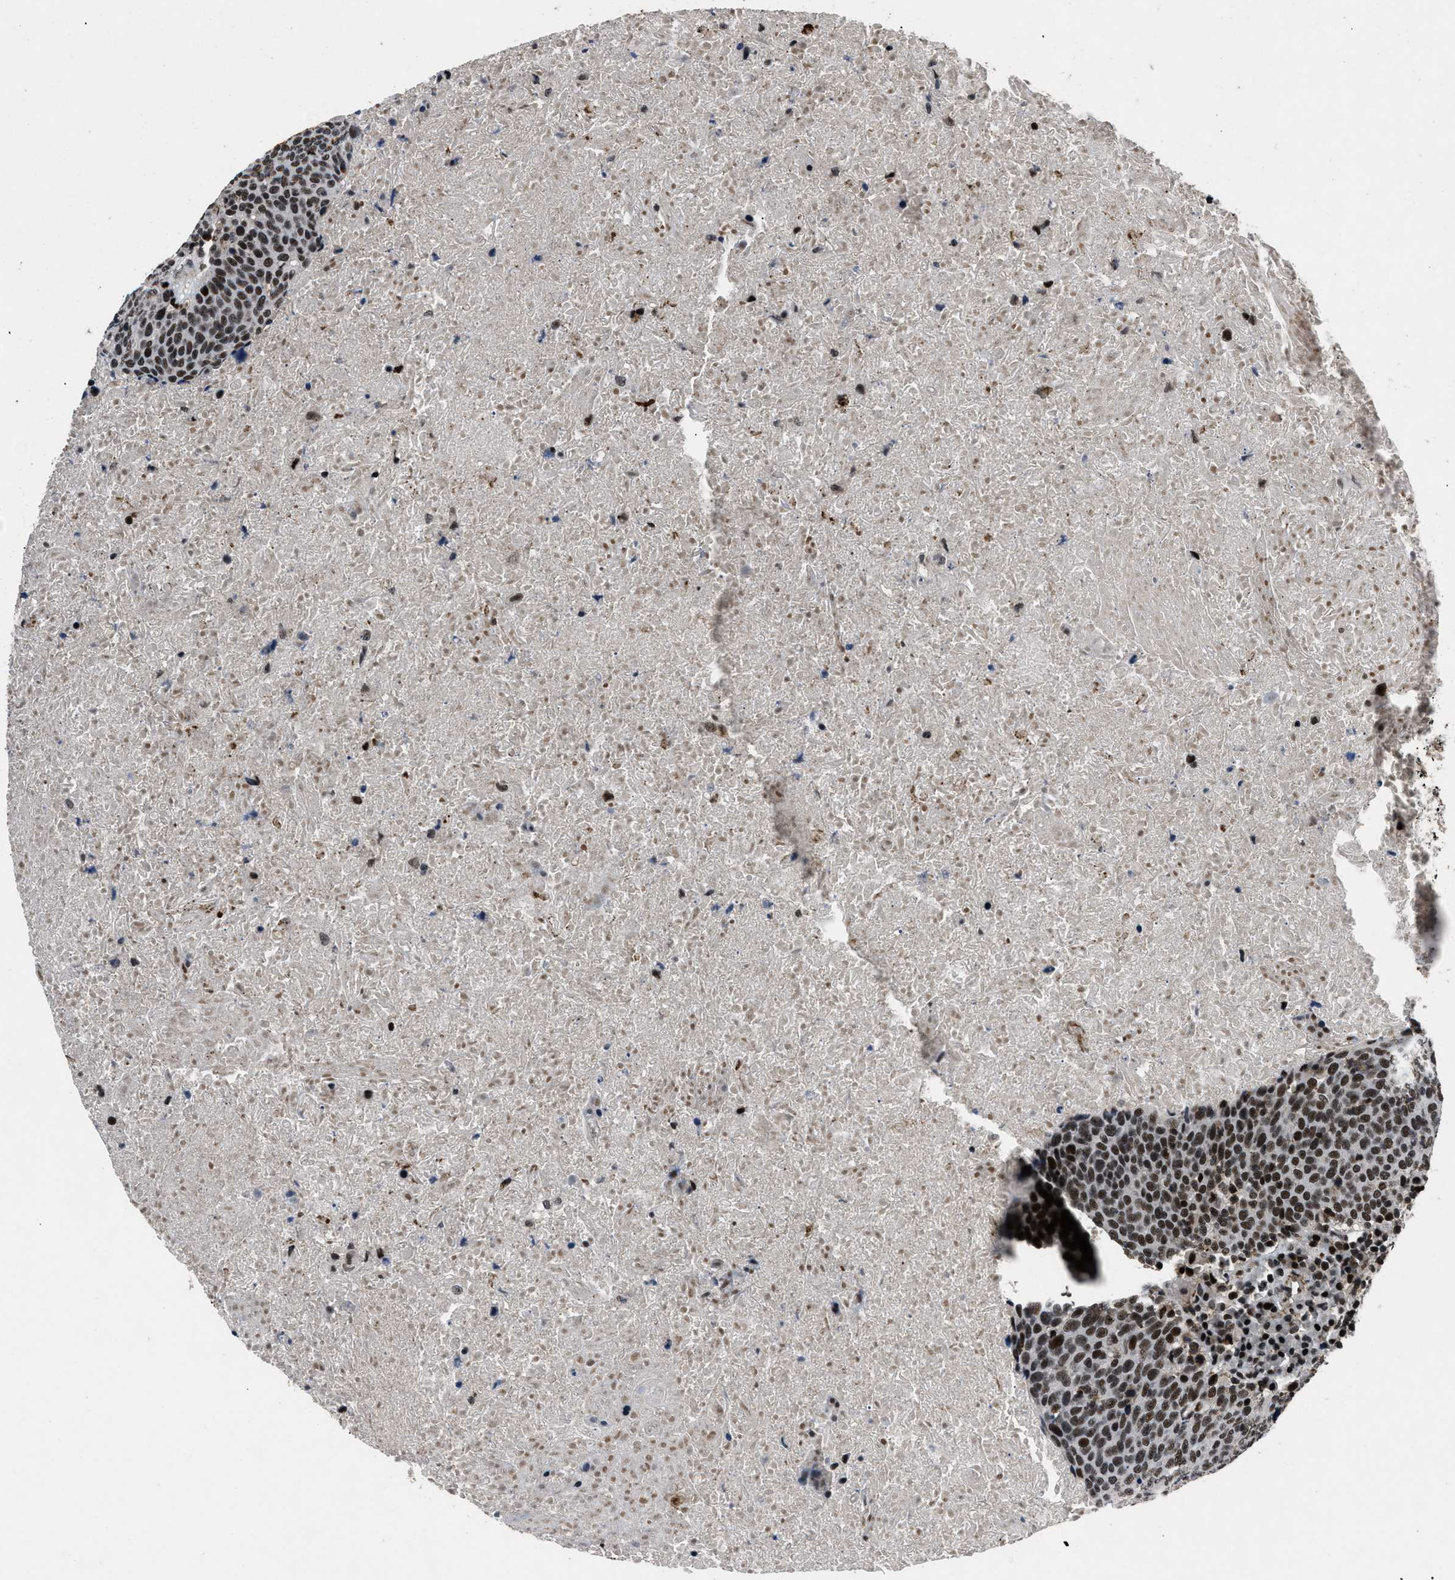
{"staining": {"intensity": "strong", "quantity": ">75%", "location": "nuclear"}, "tissue": "head and neck cancer", "cell_type": "Tumor cells", "image_type": "cancer", "snomed": [{"axis": "morphology", "description": "Squamous cell carcinoma, NOS"}, {"axis": "morphology", "description": "Squamous cell carcinoma, metastatic, NOS"}, {"axis": "topography", "description": "Lymph node"}, {"axis": "topography", "description": "Head-Neck"}], "caption": "Immunohistochemical staining of human head and neck metastatic squamous cell carcinoma exhibits high levels of strong nuclear protein staining in about >75% of tumor cells. Using DAB (3,3'-diaminobenzidine) (brown) and hematoxylin (blue) stains, captured at high magnification using brightfield microscopy.", "gene": "SMARCB1", "patient": {"sex": "male", "age": 62}}